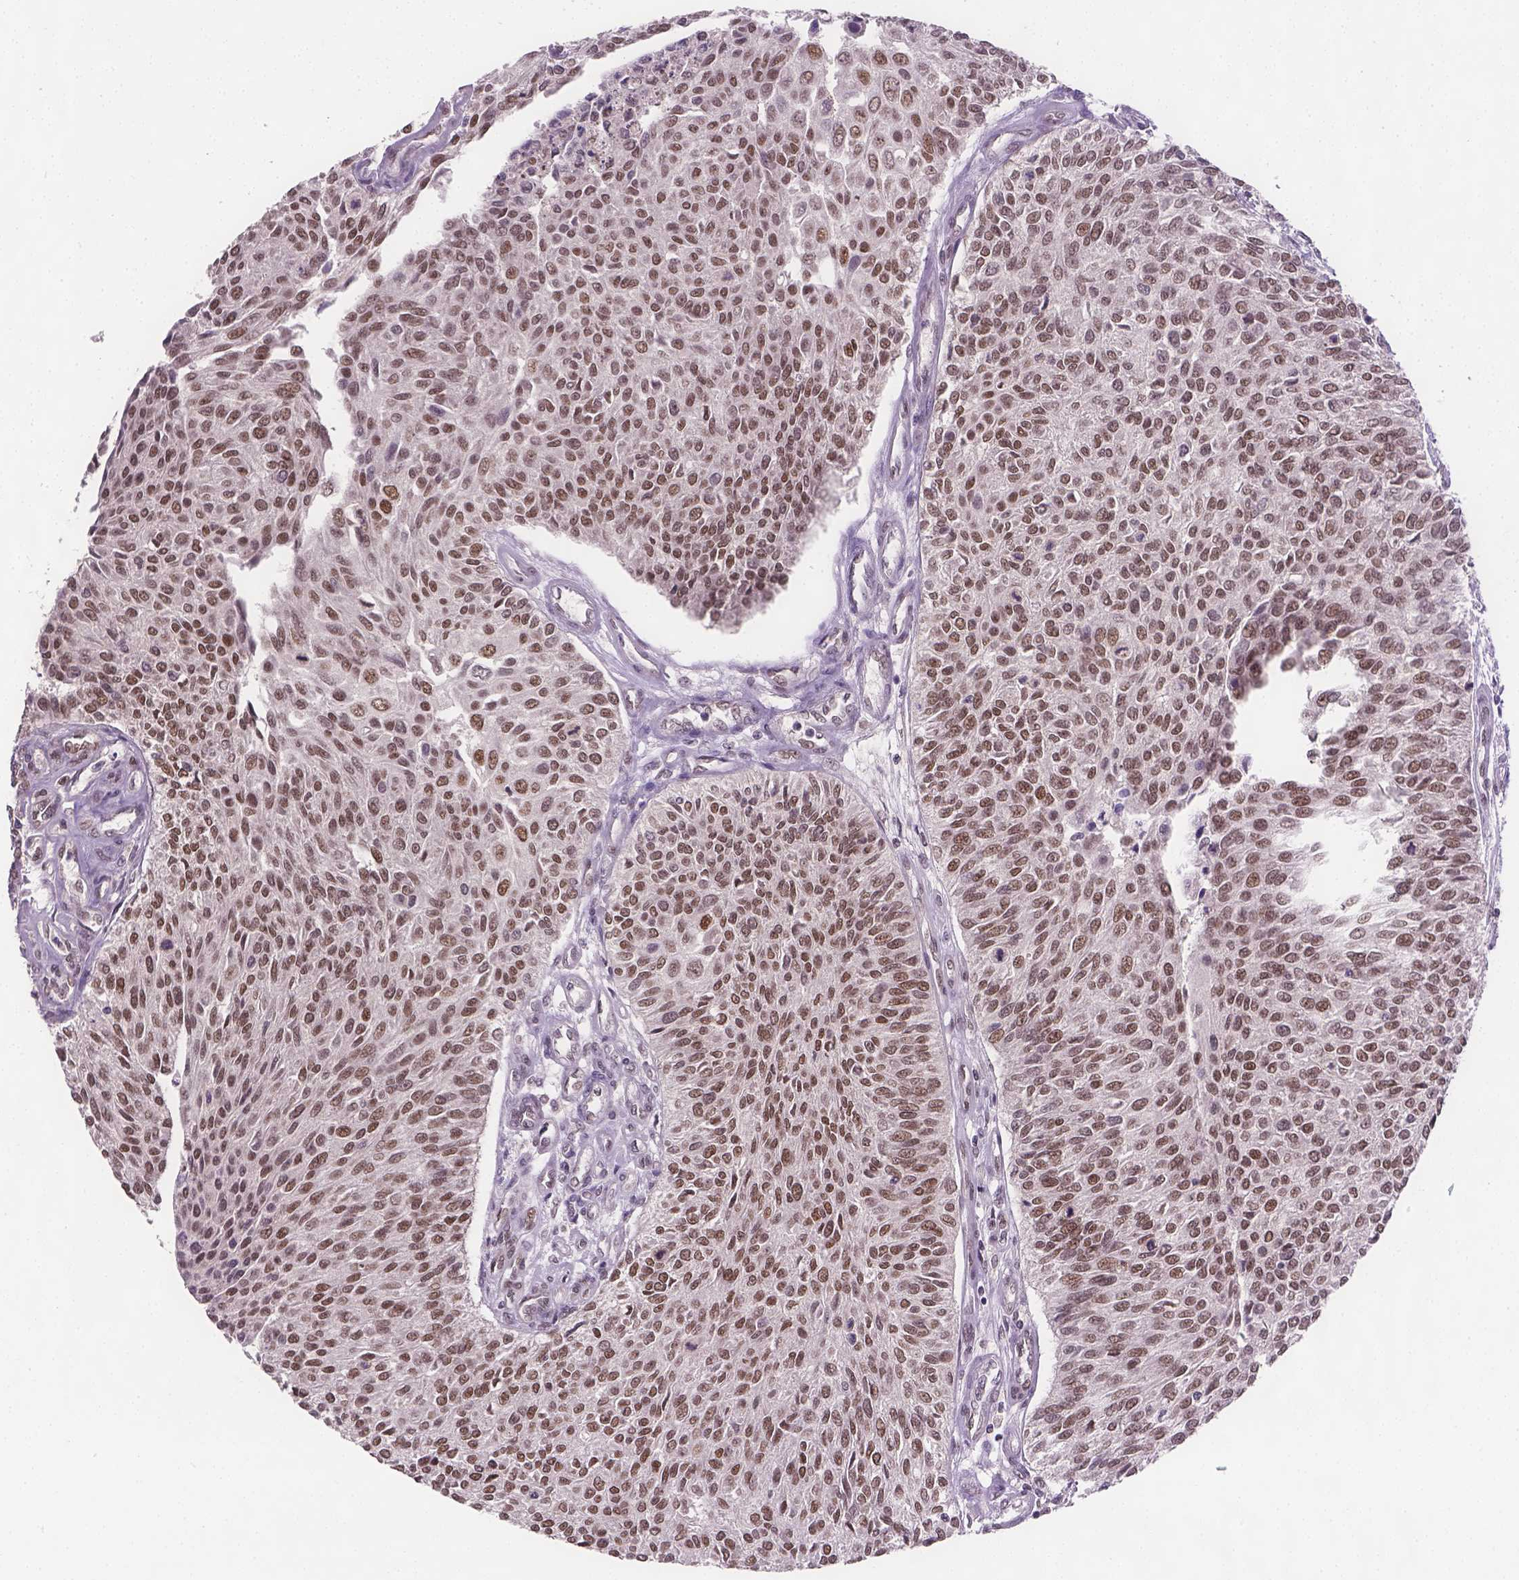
{"staining": {"intensity": "moderate", "quantity": ">75%", "location": "nuclear"}, "tissue": "urothelial cancer", "cell_type": "Tumor cells", "image_type": "cancer", "snomed": [{"axis": "morphology", "description": "Urothelial carcinoma, NOS"}, {"axis": "topography", "description": "Urinary bladder"}], "caption": "Tumor cells demonstrate moderate nuclear positivity in about >75% of cells in transitional cell carcinoma.", "gene": "FANCE", "patient": {"sex": "male", "age": 55}}